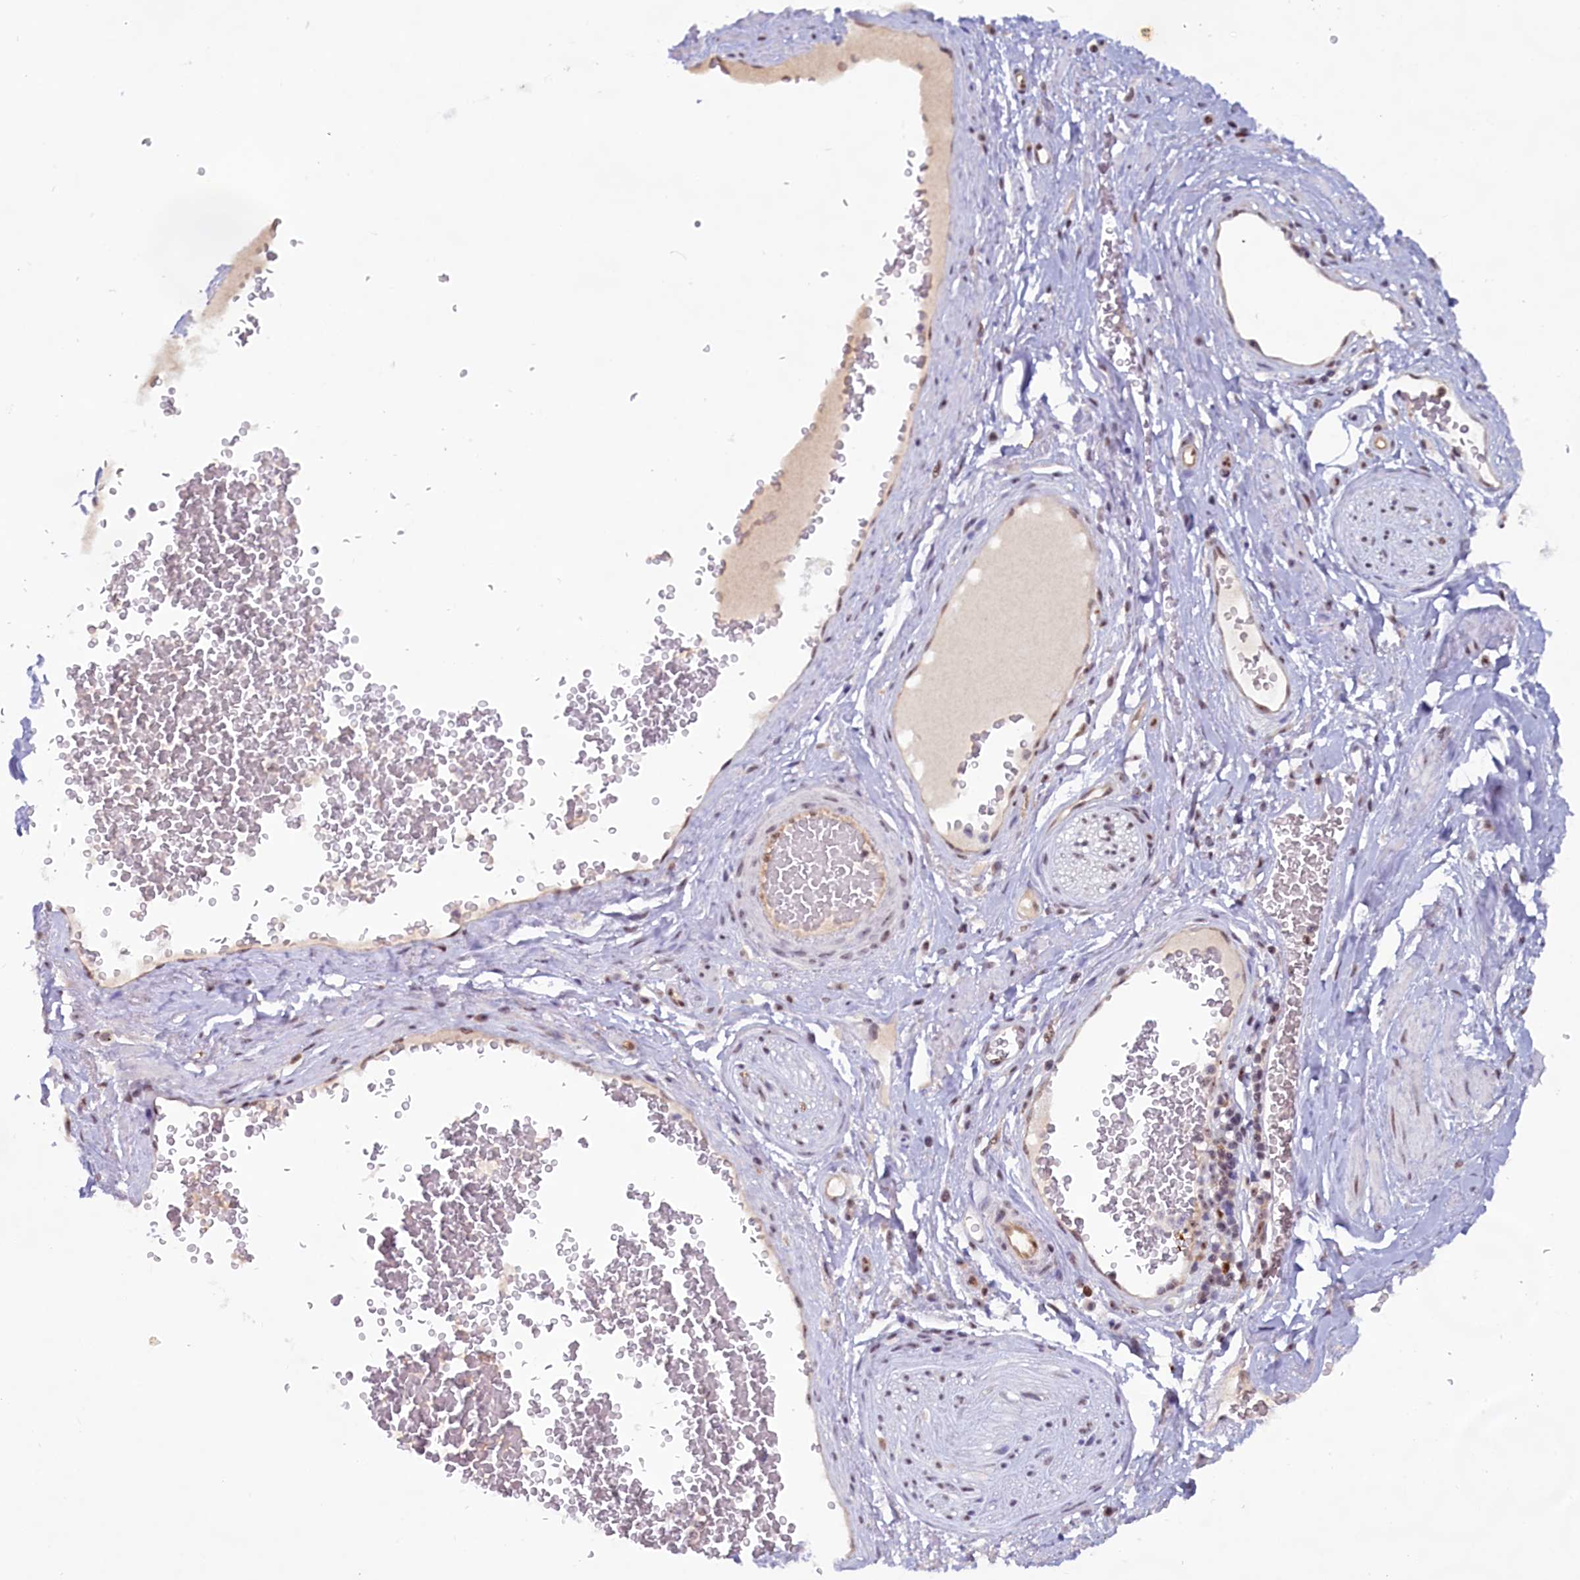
{"staining": {"intensity": "negative", "quantity": "none", "location": "none"}, "tissue": "adipose tissue", "cell_type": "Adipocytes", "image_type": "normal", "snomed": [{"axis": "morphology", "description": "Normal tissue, NOS"}, {"axis": "morphology", "description": "Adenocarcinoma, NOS"}, {"axis": "topography", "description": "Rectum"}, {"axis": "topography", "description": "Vagina"}, {"axis": "topography", "description": "Peripheral nerve tissue"}], "caption": "Immunohistochemistry (IHC) image of unremarkable adipose tissue: adipose tissue stained with DAB displays no significant protein staining in adipocytes.", "gene": "C1D", "patient": {"sex": "female", "age": 71}}